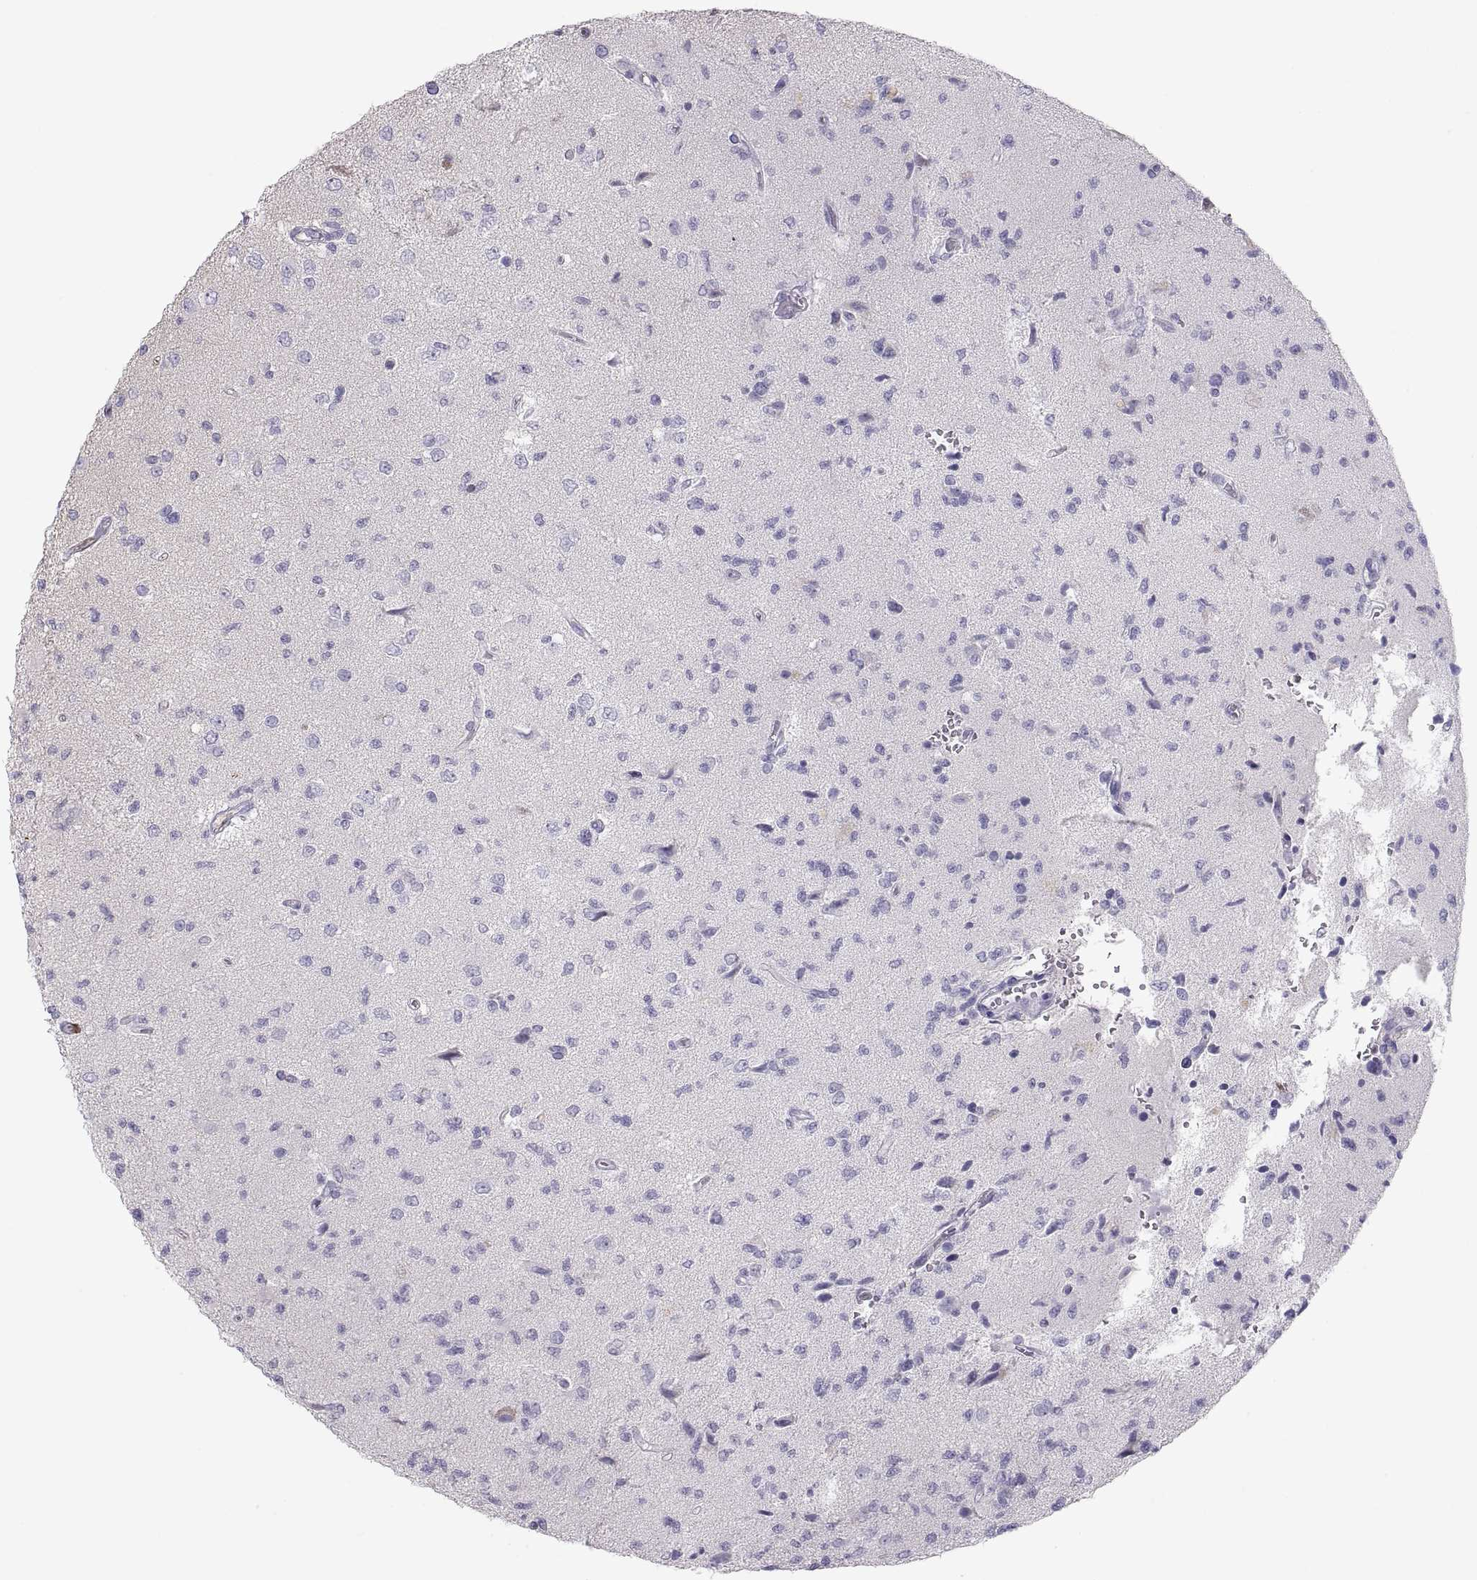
{"staining": {"intensity": "negative", "quantity": "none", "location": "none"}, "tissue": "glioma", "cell_type": "Tumor cells", "image_type": "cancer", "snomed": [{"axis": "morphology", "description": "Glioma, malignant, High grade"}, {"axis": "topography", "description": "Brain"}], "caption": "Immunohistochemical staining of glioma reveals no significant expression in tumor cells.", "gene": "MAGEB2", "patient": {"sex": "male", "age": 56}}